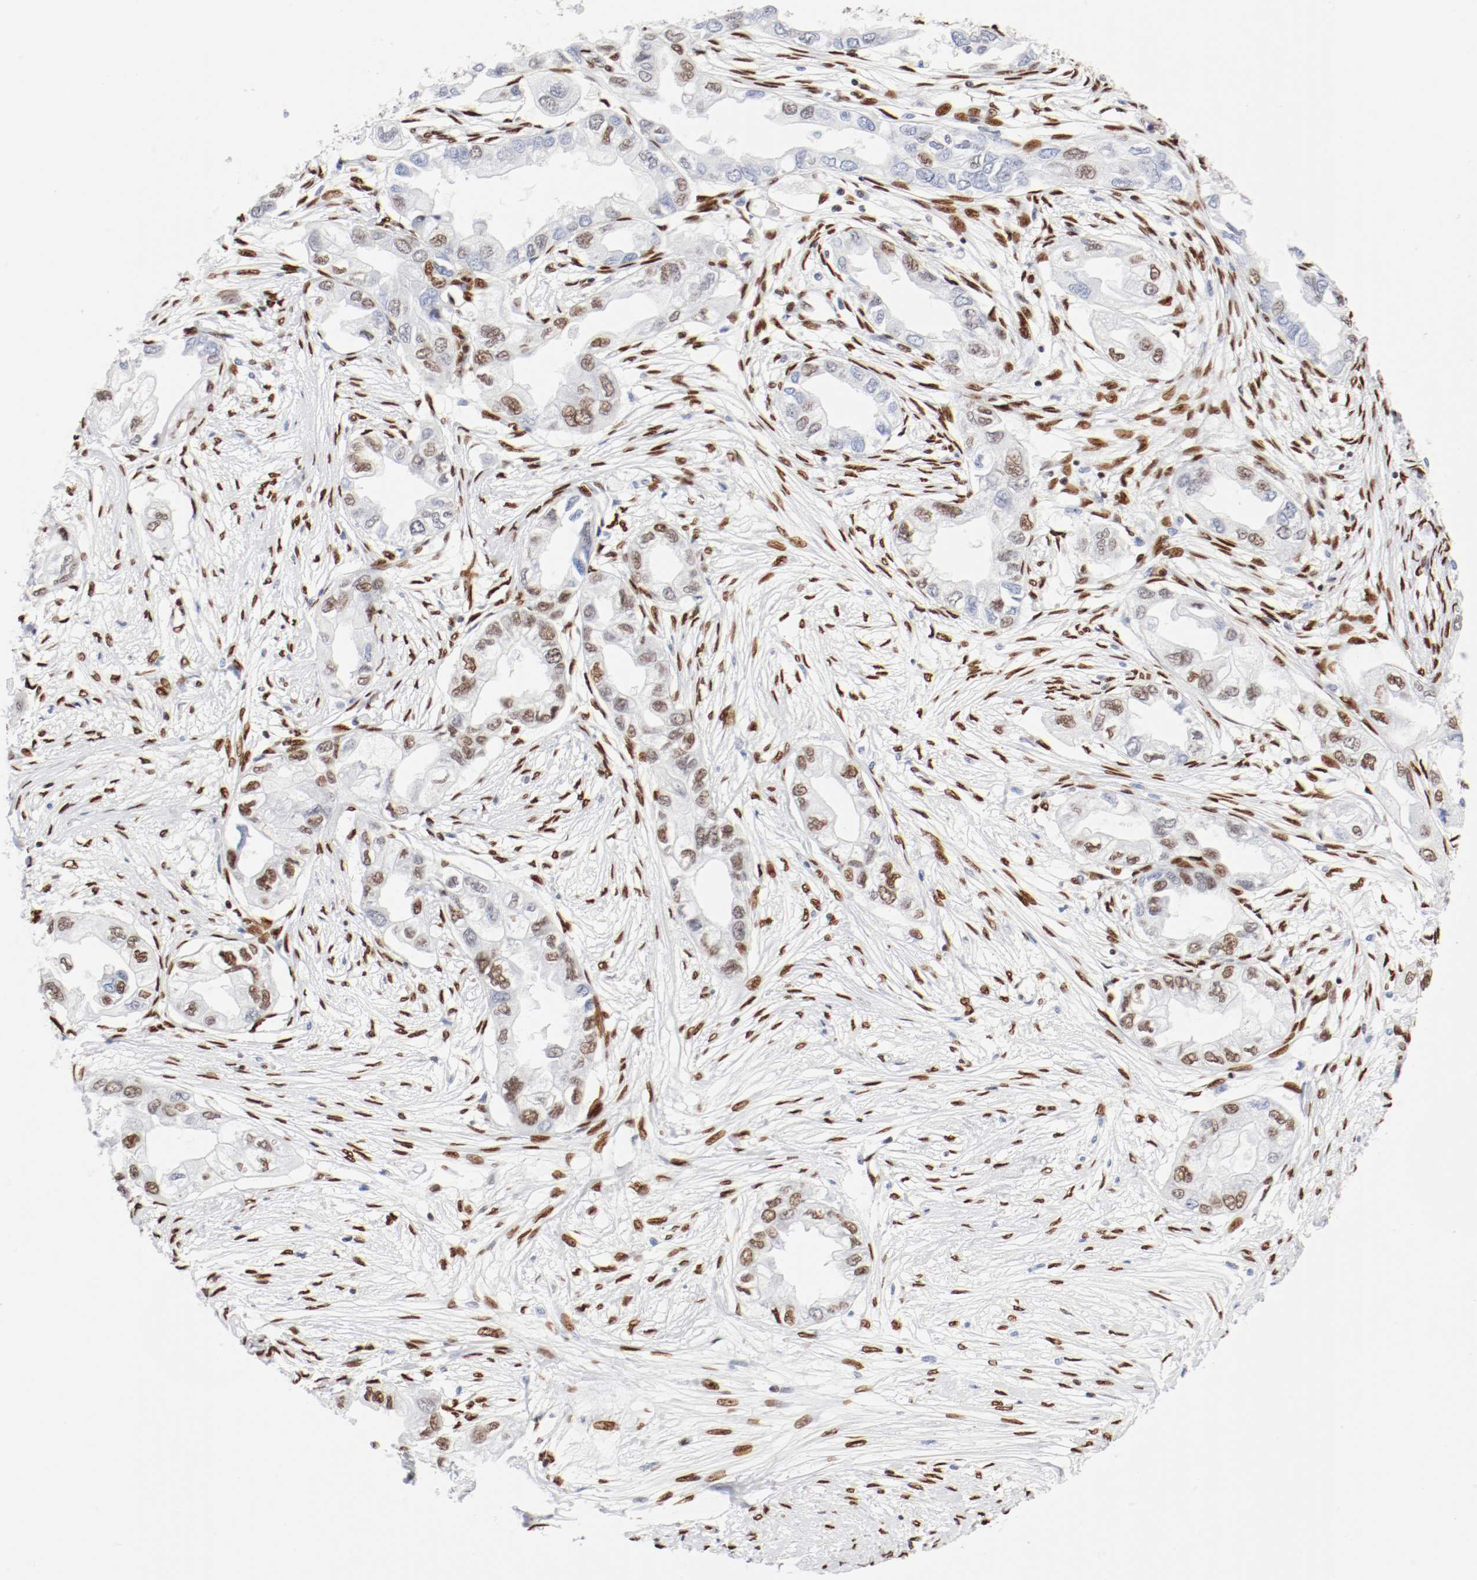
{"staining": {"intensity": "moderate", "quantity": "25%-75%", "location": "nuclear"}, "tissue": "endometrial cancer", "cell_type": "Tumor cells", "image_type": "cancer", "snomed": [{"axis": "morphology", "description": "Adenocarcinoma, NOS"}, {"axis": "topography", "description": "Endometrium"}], "caption": "Endometrial adenocarcinoma stained with immunohistochemistry (IHC) shows moderate nuclear positivity in about 25%-75% of tumor cells.", "gene": "CTBP1", "patient": {"sex": "female", "age": 67}}